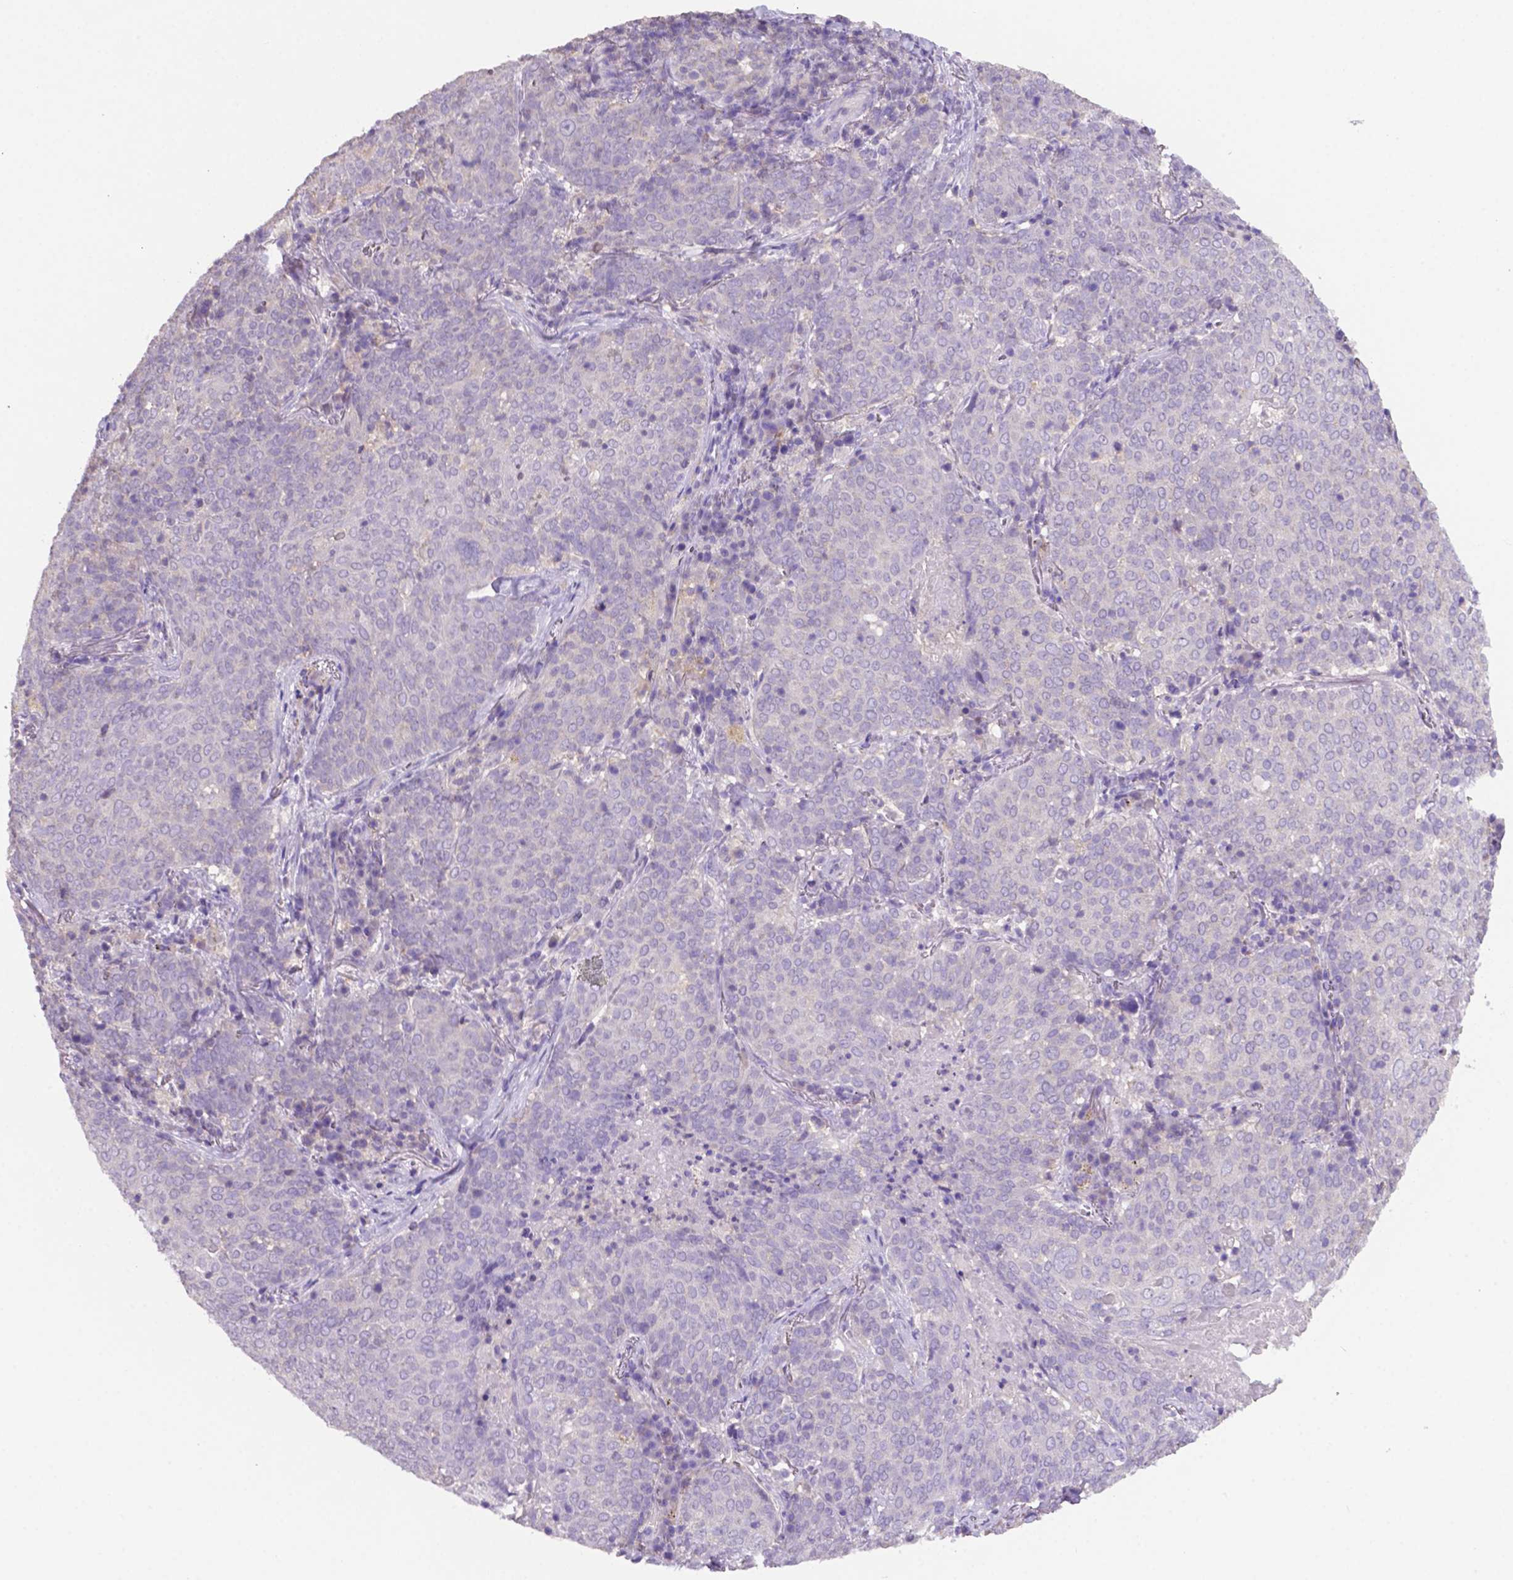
{"staining": {"intensity": "negative", "quantity": "none", "location": "none"}, "tissue": "lung cancer", "cell_type": "Tumor cells", "image_type": "cancer", "snomed": [{"axis": "morphology", "description": "Squamous cell carcinoma, NOS"}, {"axis": "topography", "description": "Lung"}], "caption": "This is an IHC micrograph of human lung cancer (squamous cell carcinoma). There is no expression in tumor cells.", "gene": "PRPS2", "patient": {"sex": "male", "age": 82}}